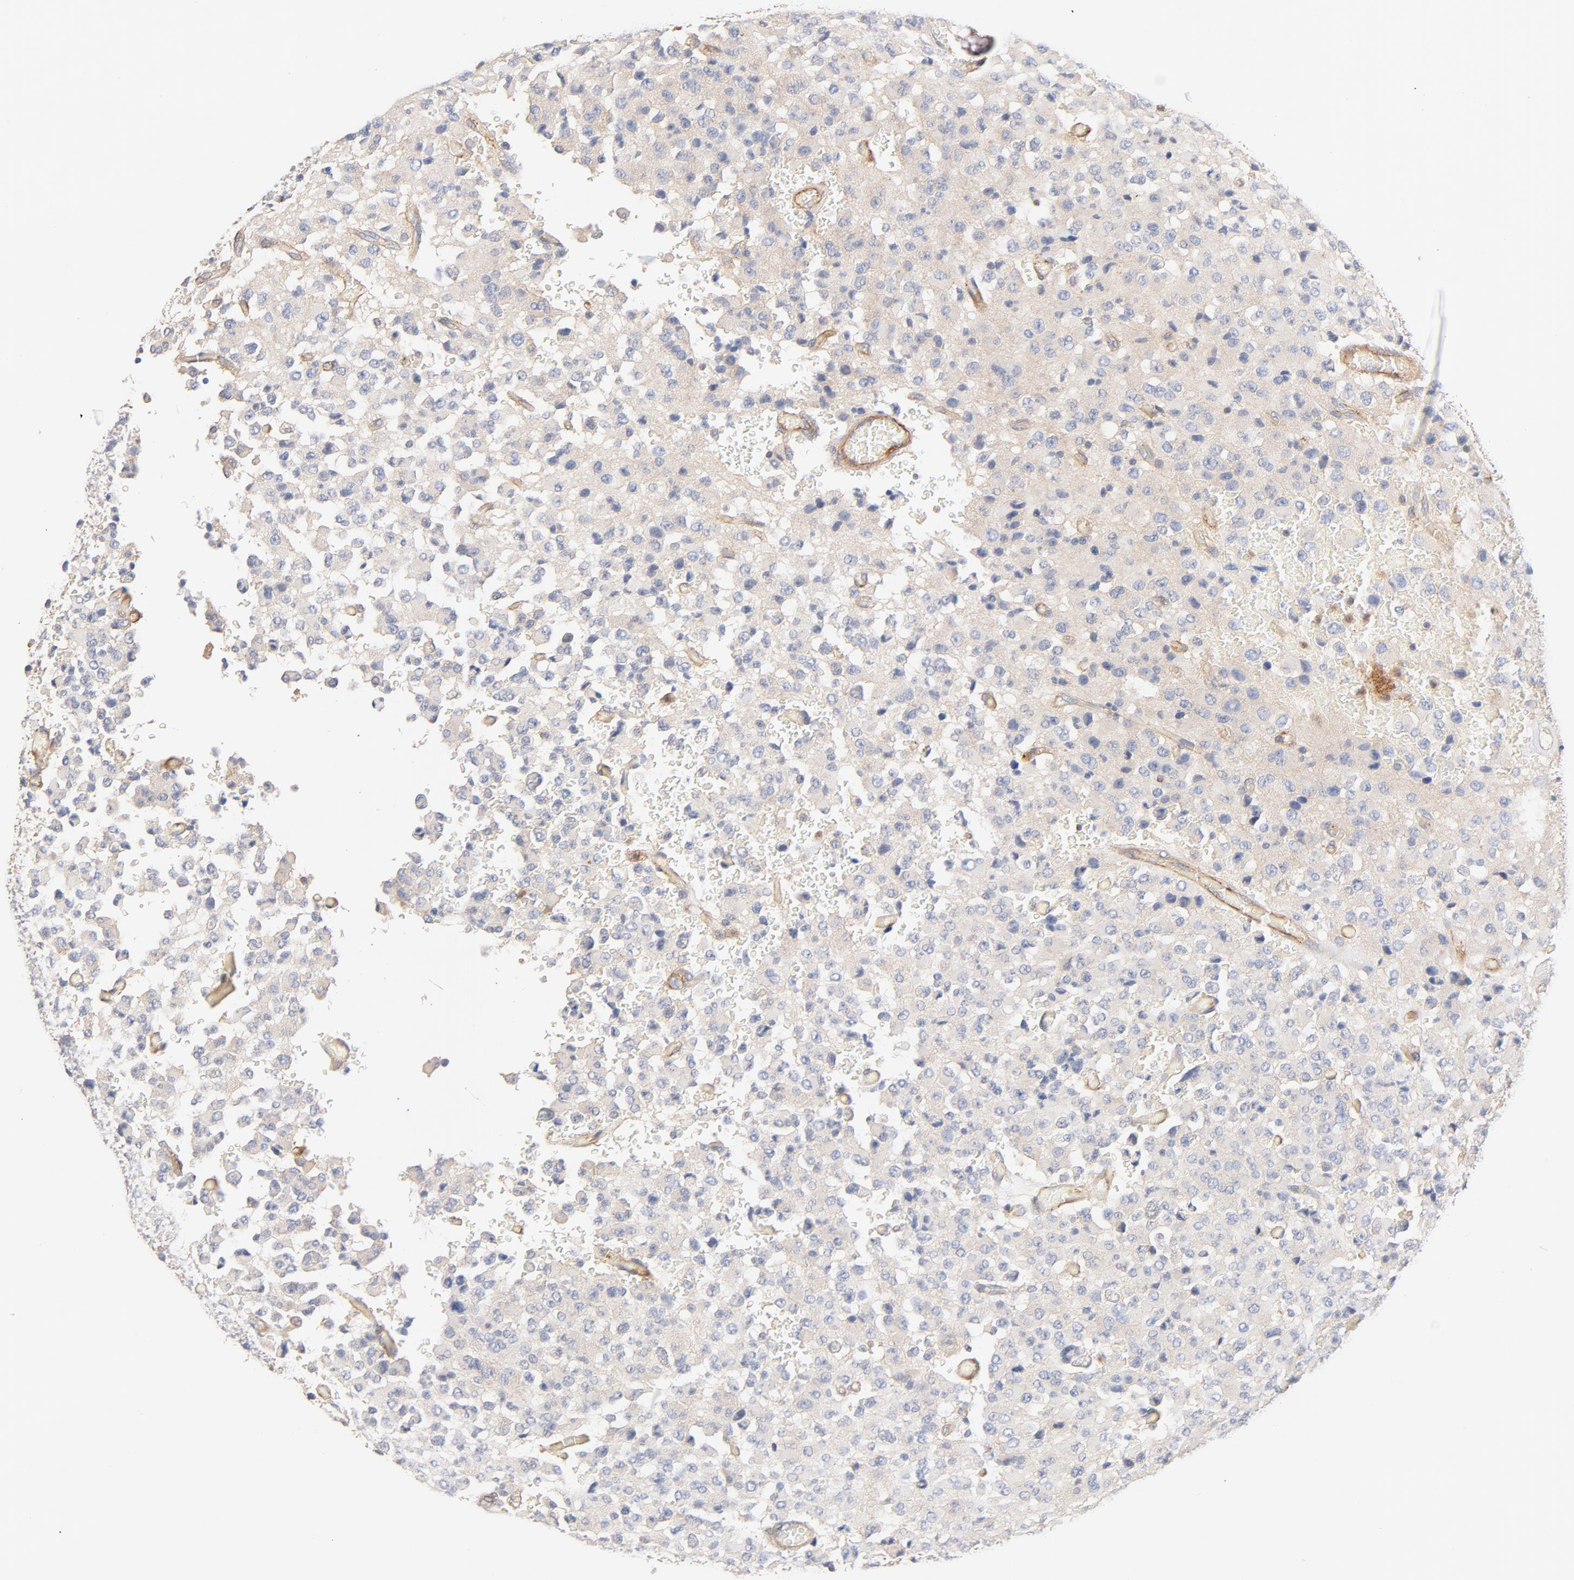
{"staining": {"intensity": "weak", "quantity": "<25%", "location": "cytoplasmic/membranous"}, "tissue": "glioma", "cell_type": "Tumor cells", "image_type": "cancer", "snomed": [{"axis": "morphology", "description": "Glioma, malignant, High grade"}, {"axis": "topography", "description": "pancreas cauda"}], "caption": "High magnification brightfield microscopy of malignant glioma (high-grade) stained with DAB (brown) and counterstained with hematoxylin (blue): tumor cells show no significant staining.", "gene": "STRN3", "patient": {"sex": "male", "age": 60}}